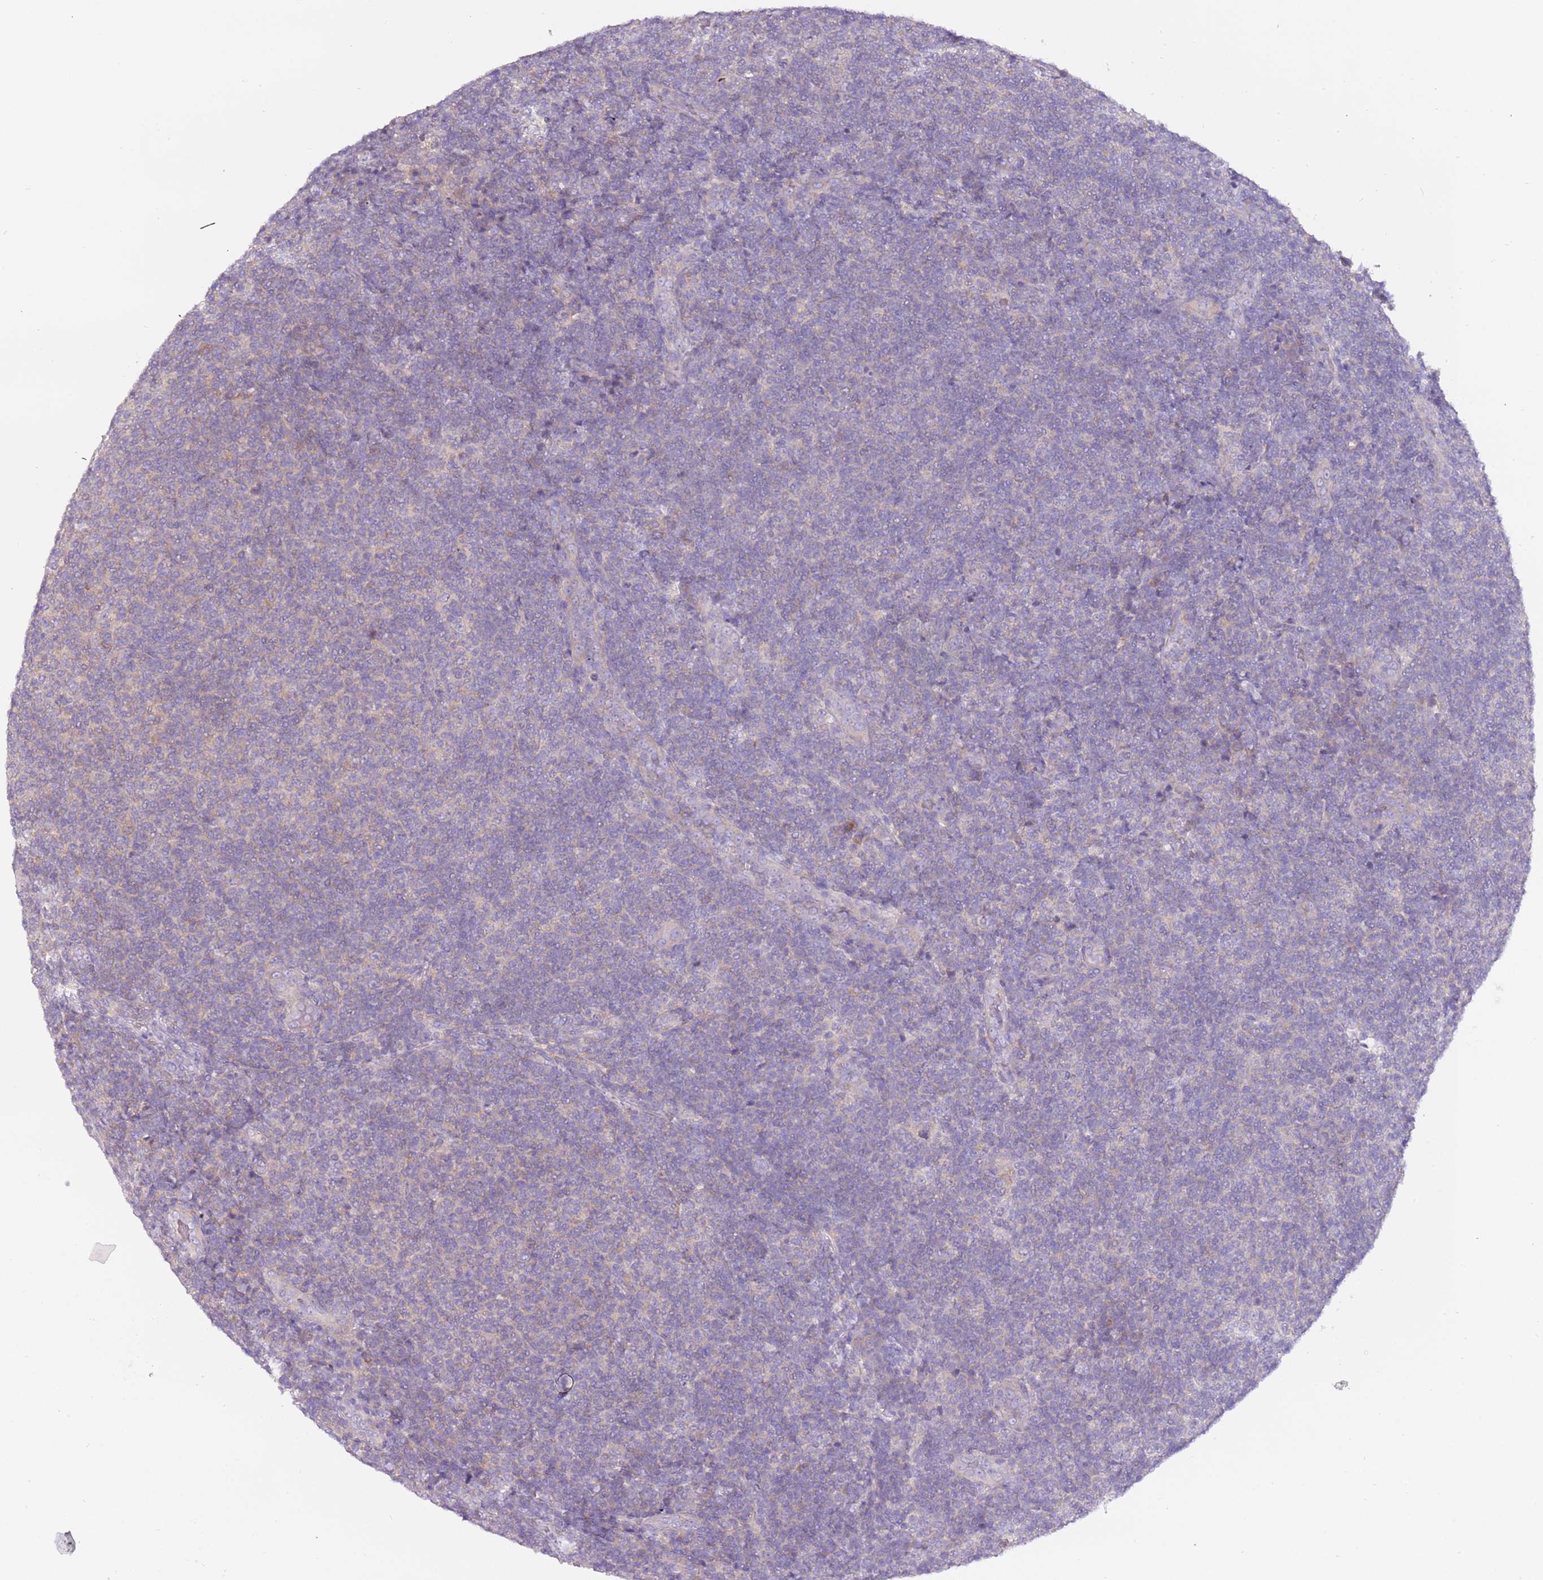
{"staining": {"intensity": "negative", "quantity": "none", "location": "none"}, "tissue": "lymphoma", "cell_type": "Tumor cells", "image_type": "cancer", "snomed": [{"axis": "morphology", "description": "Malignant lymphoma, non-Hodgkin's type, Low grade"}, {"axis": "topography", "description": "Lymph node"}], "caption": "An immunohistochemistry image of malignant lymphoma, non-Hodgkin's type (low-grade) is shown. There is no staining in tumor cells of malignant lymphoma, non-Hodgkin's type (low-grade).", "gene": "STIP1", "patient": {"sex": "male", "age": 66}}